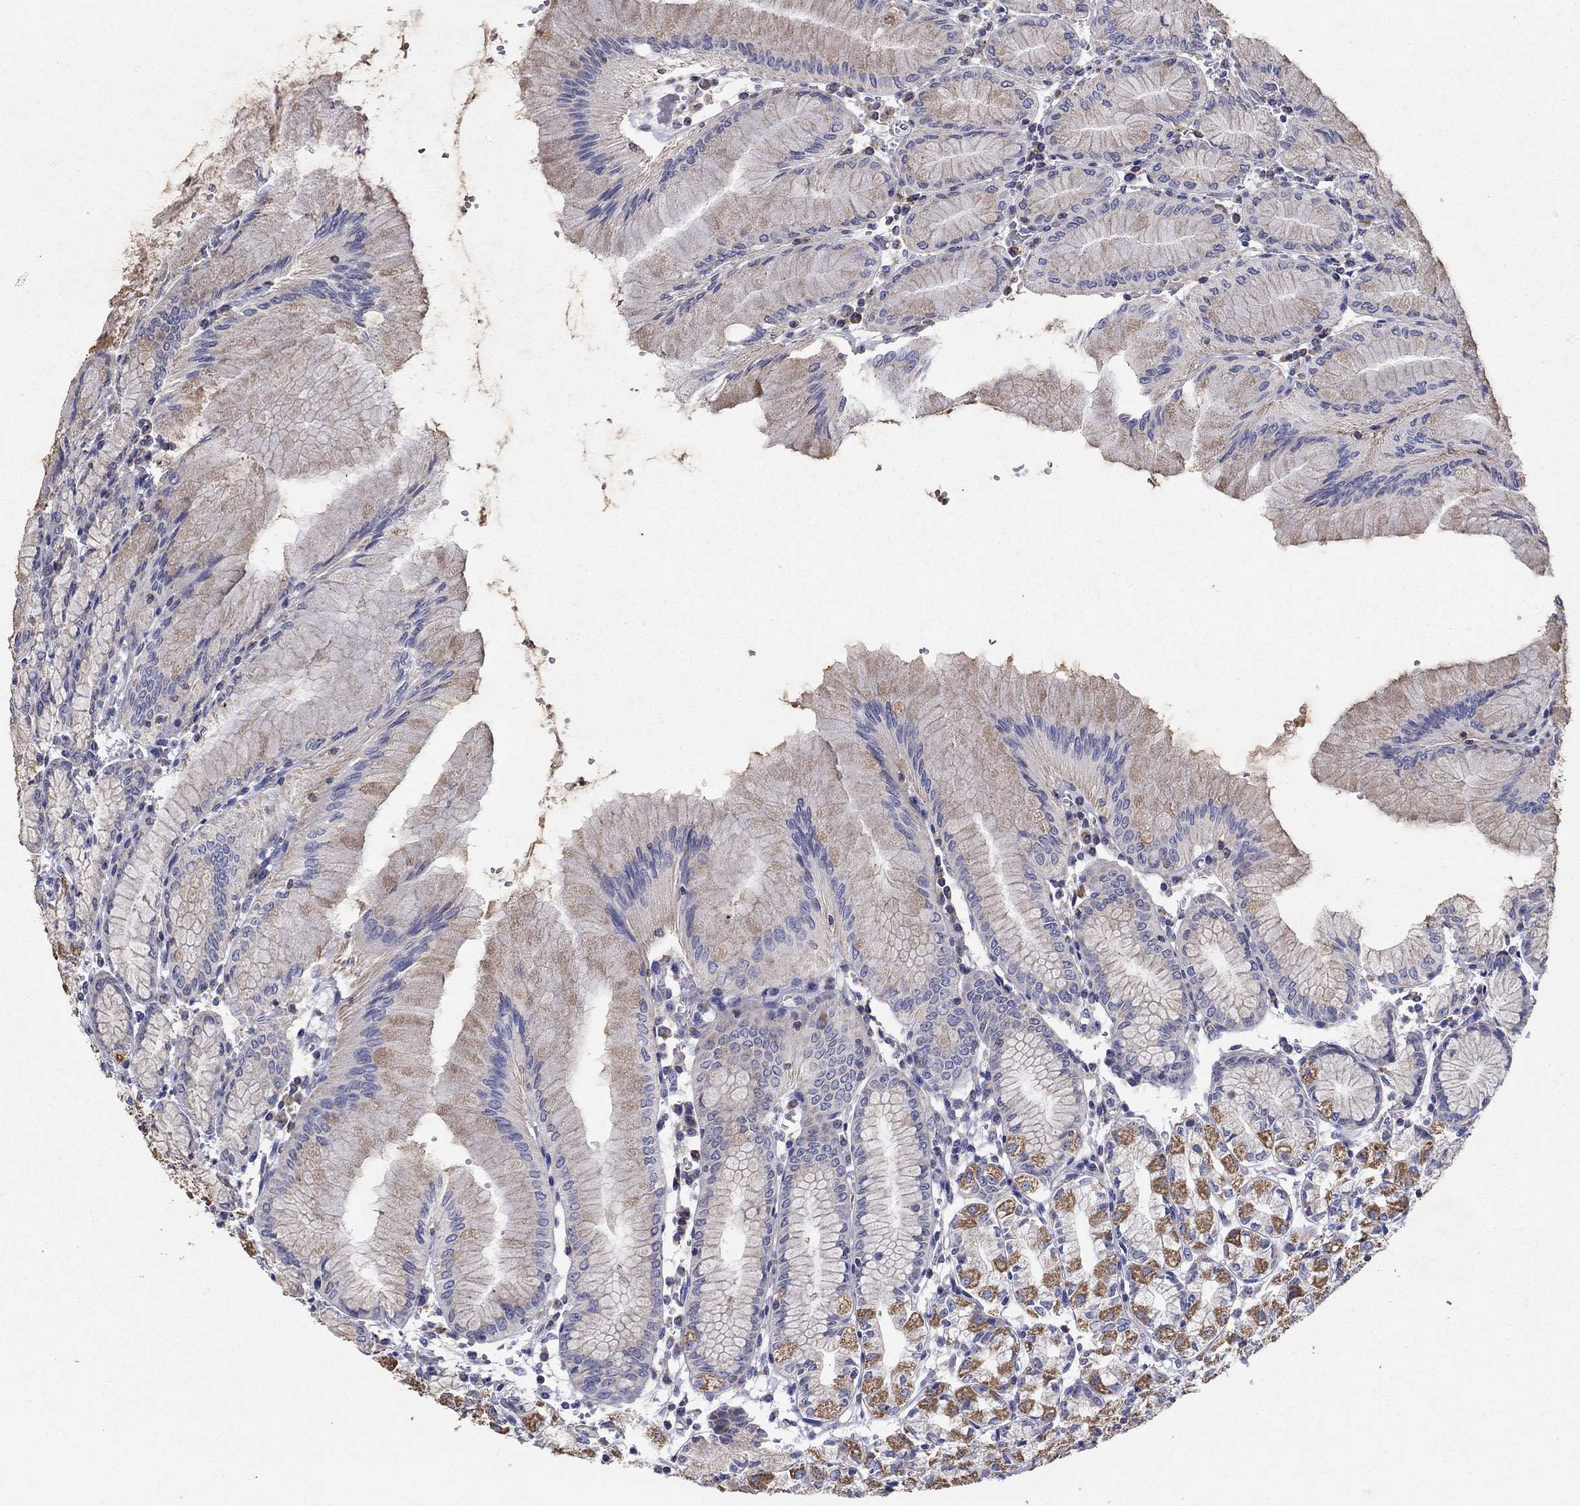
{"staining": {"intensity": "strong", "quantity": "<25%", "location": "cytoplasmic/membranous"}, "tissue": "stomach", "cell_type": "Glandular cells", "image_type": "normal", "snomed": [{"axis": "morphology", "description": "Normal tissue, NOS"}, {"axis": "topography", "description": "Skeletal muscle"}, {"axis": "topography", "description": "Stomach"}], "caption": "About <25% of glandular cells in unremarkable stomach display strong cytoplasmic/membranous protein positivity as visualized by brown immunohistochemical staining.", "gene": "NME5", "patient": {"sex": "female", "age": 57}}